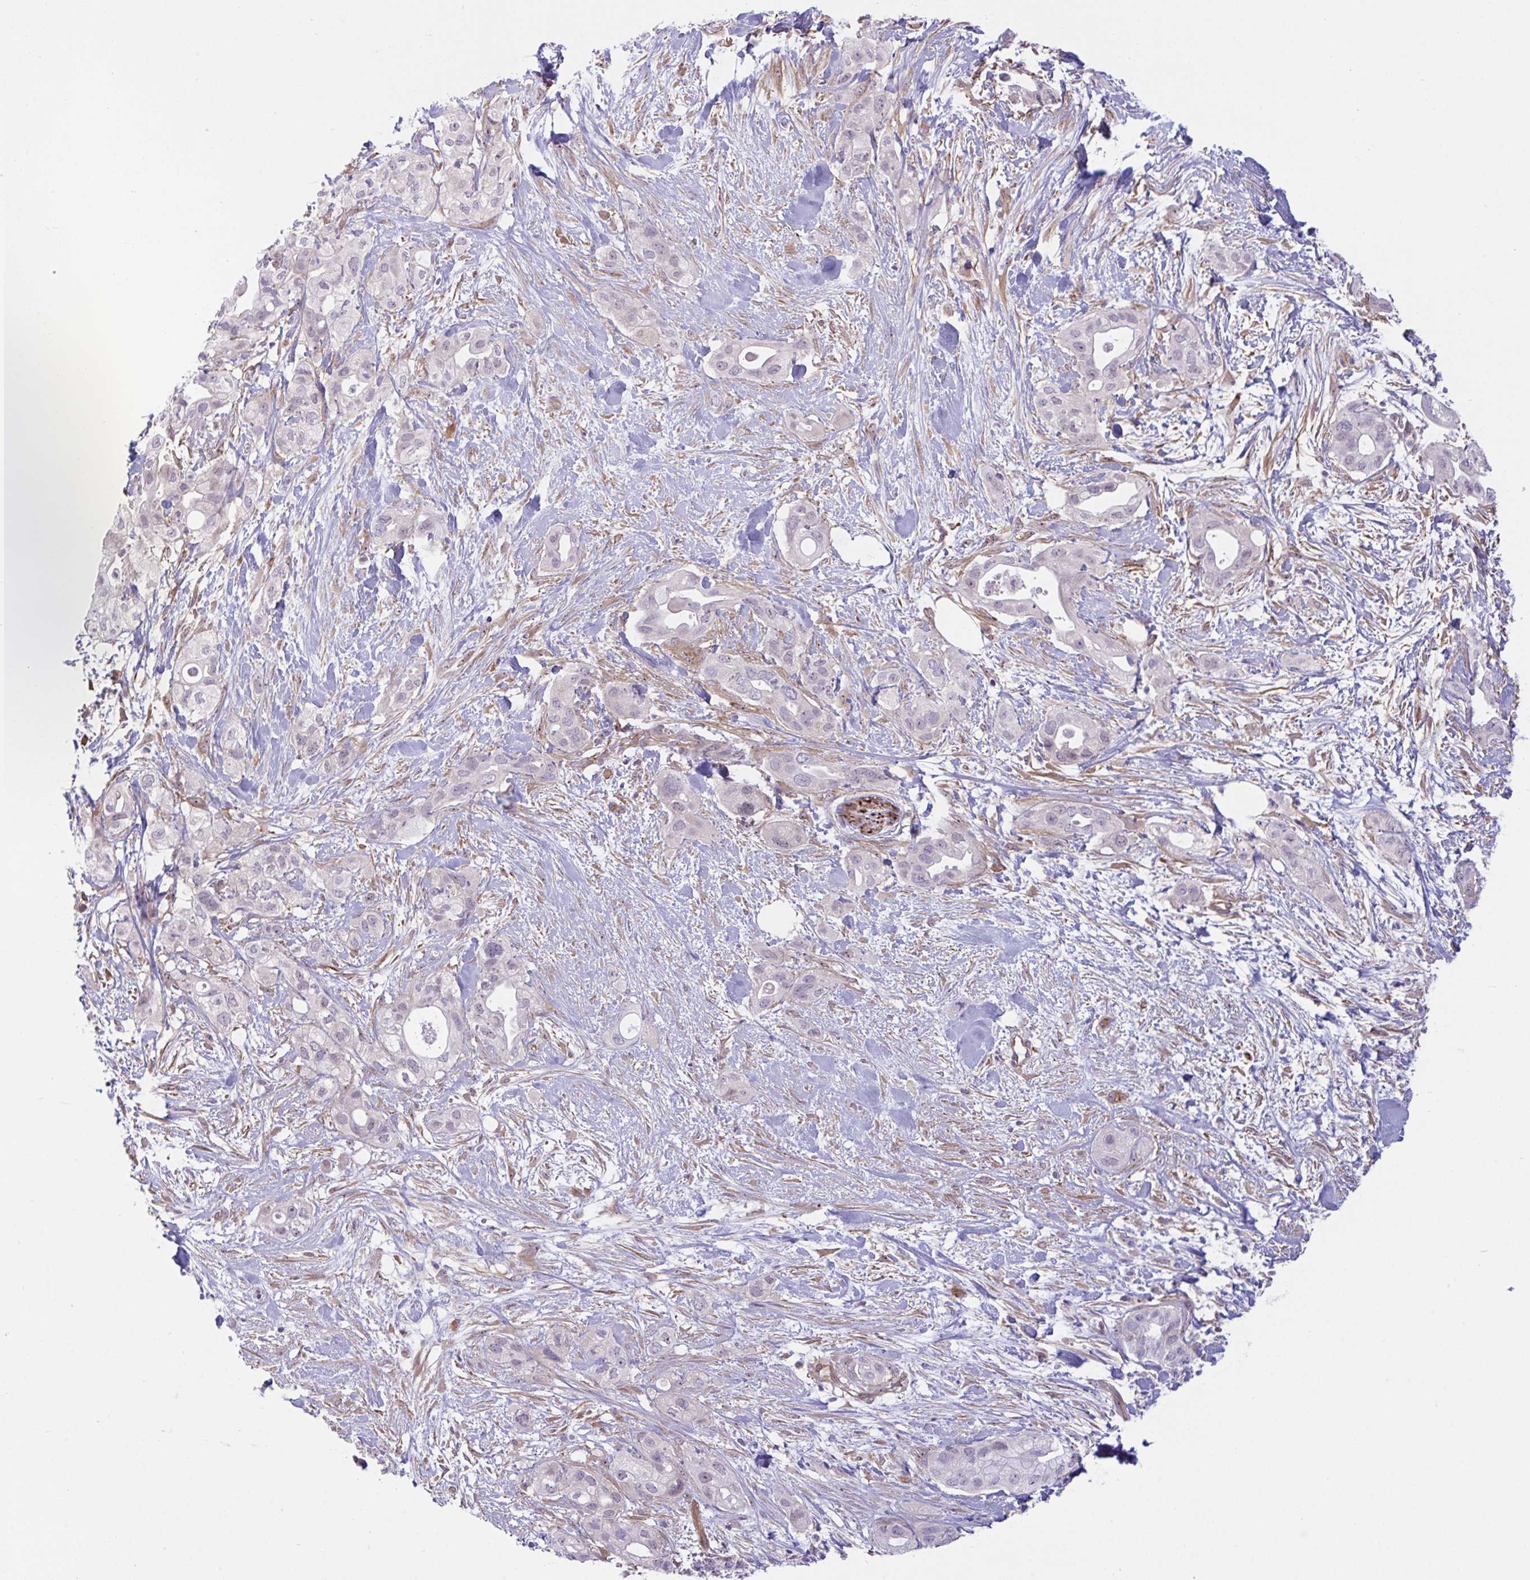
{"staining": {"intensity": "negative", "quantity": "none", "location": "none"}, "tissue": "pancreatic cancer", "cell_type": "Tumor cells", "image_type": "cancer", "snomed": [{"axis": "morphology", "description": "Adenocarcinoma, NOS"}, {"axis": "topography", "description": "Pancreas"}], "caption": "This histopathology image is of pancreatic adenocarcinoma stained with immunohistochemistry to label a protein in brown with the nuclei are counter-stained blue. There is no positivity in tumor cells.", "gene": "PRRT4", "patient": {"sex": "male", "age": 44}}